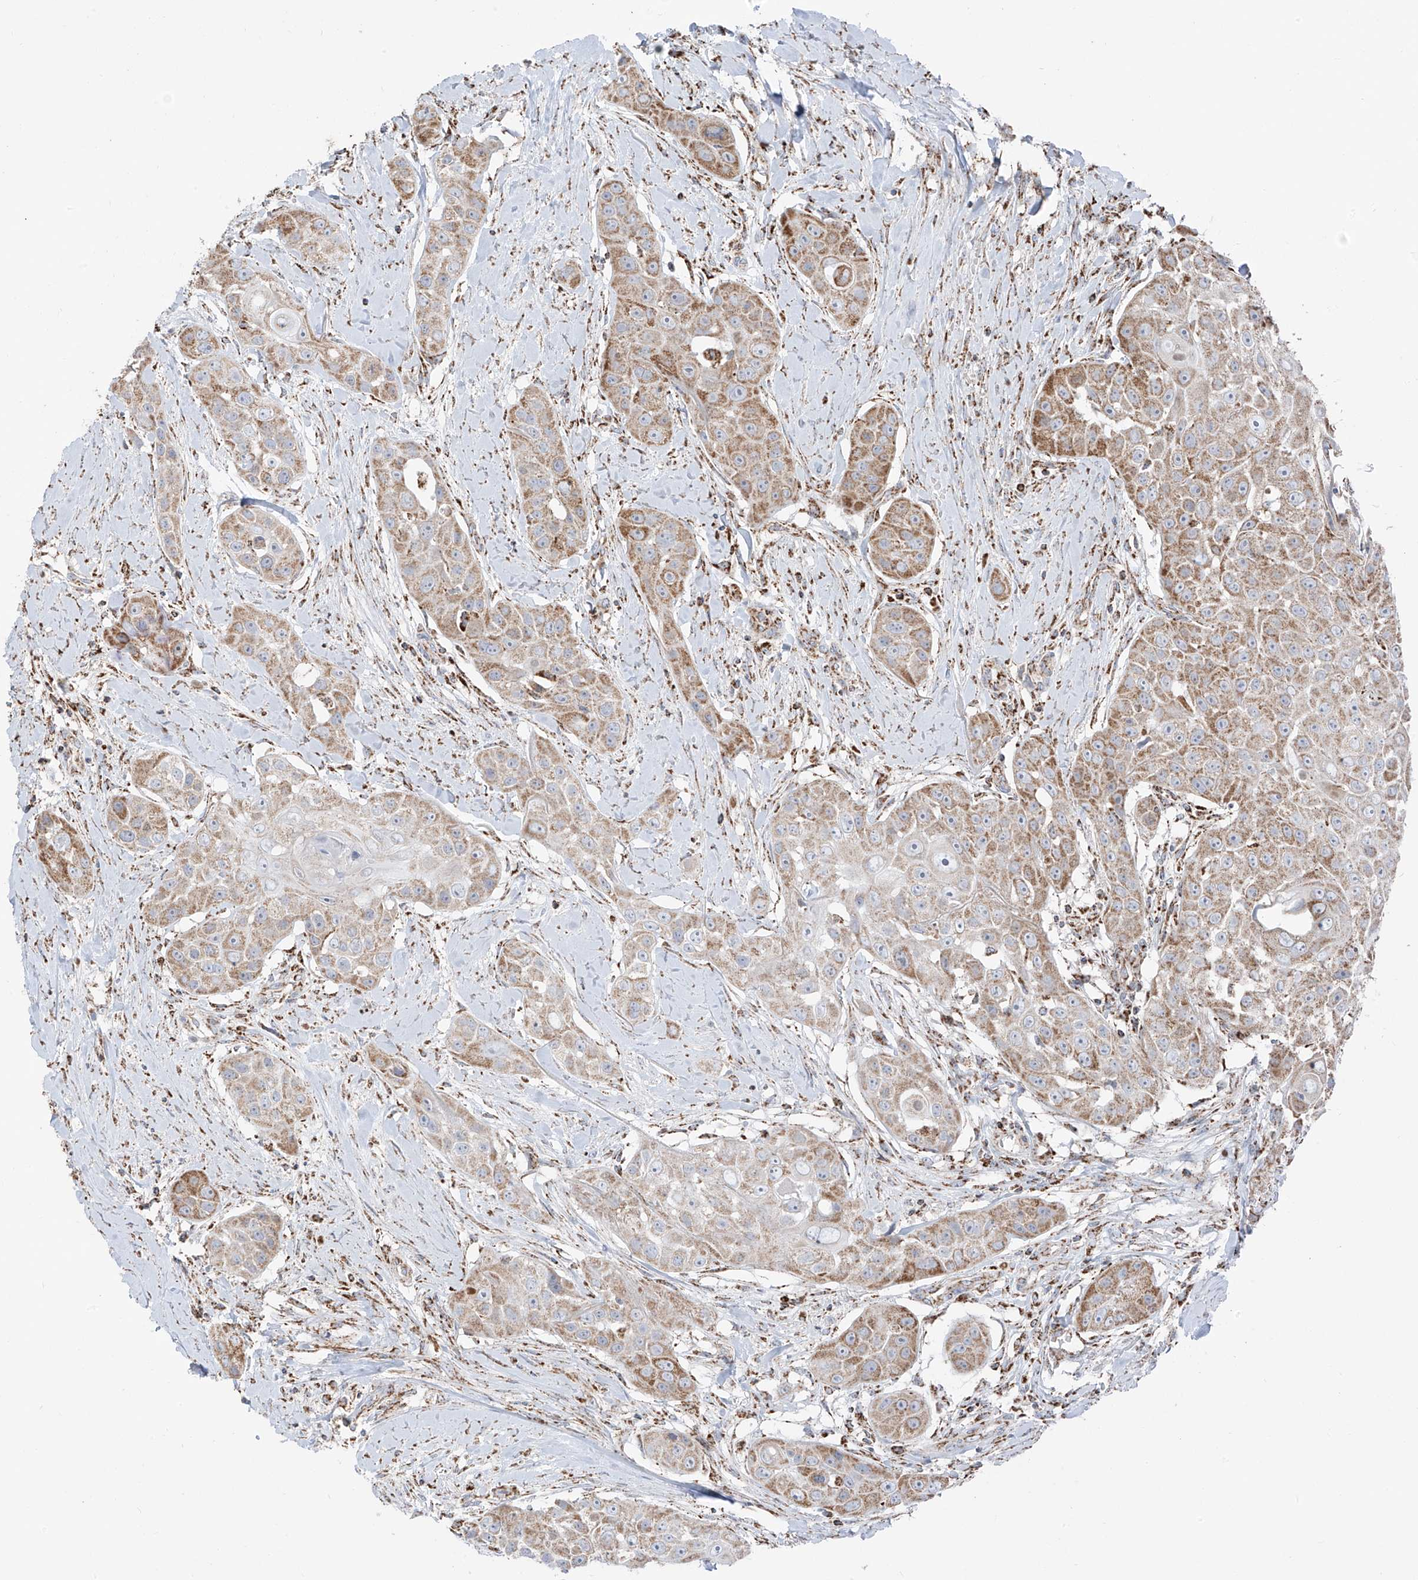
{"staining": {"intensity": "moderate", "quantity": "25%-75%", "location": "cytoplasmic/membranous"}, "tissue": "head and neck cancer", "cell_type": "Tumor cells", "image_type": "cancer", "snomed": [{"axis": "morphology", "description": "Normal tissue, NOS"}, {"axis": "morphology", "description": "Squamous cell carcinoma, NOS"}, {"axis": "topography", "description": "Skeletal muscle"}, {"axis": "topography", "description": "Head-Neck"}], "caption": "There is medium levels of moderate cytoplasmic/membranous positivity in tumor cells of squamous cell carcinoma (head and neck), as demonstrated by immunohistochemical staining (brown color).", "gene": "ETHE1", "patient": {"sex": "male", "age": 51}}